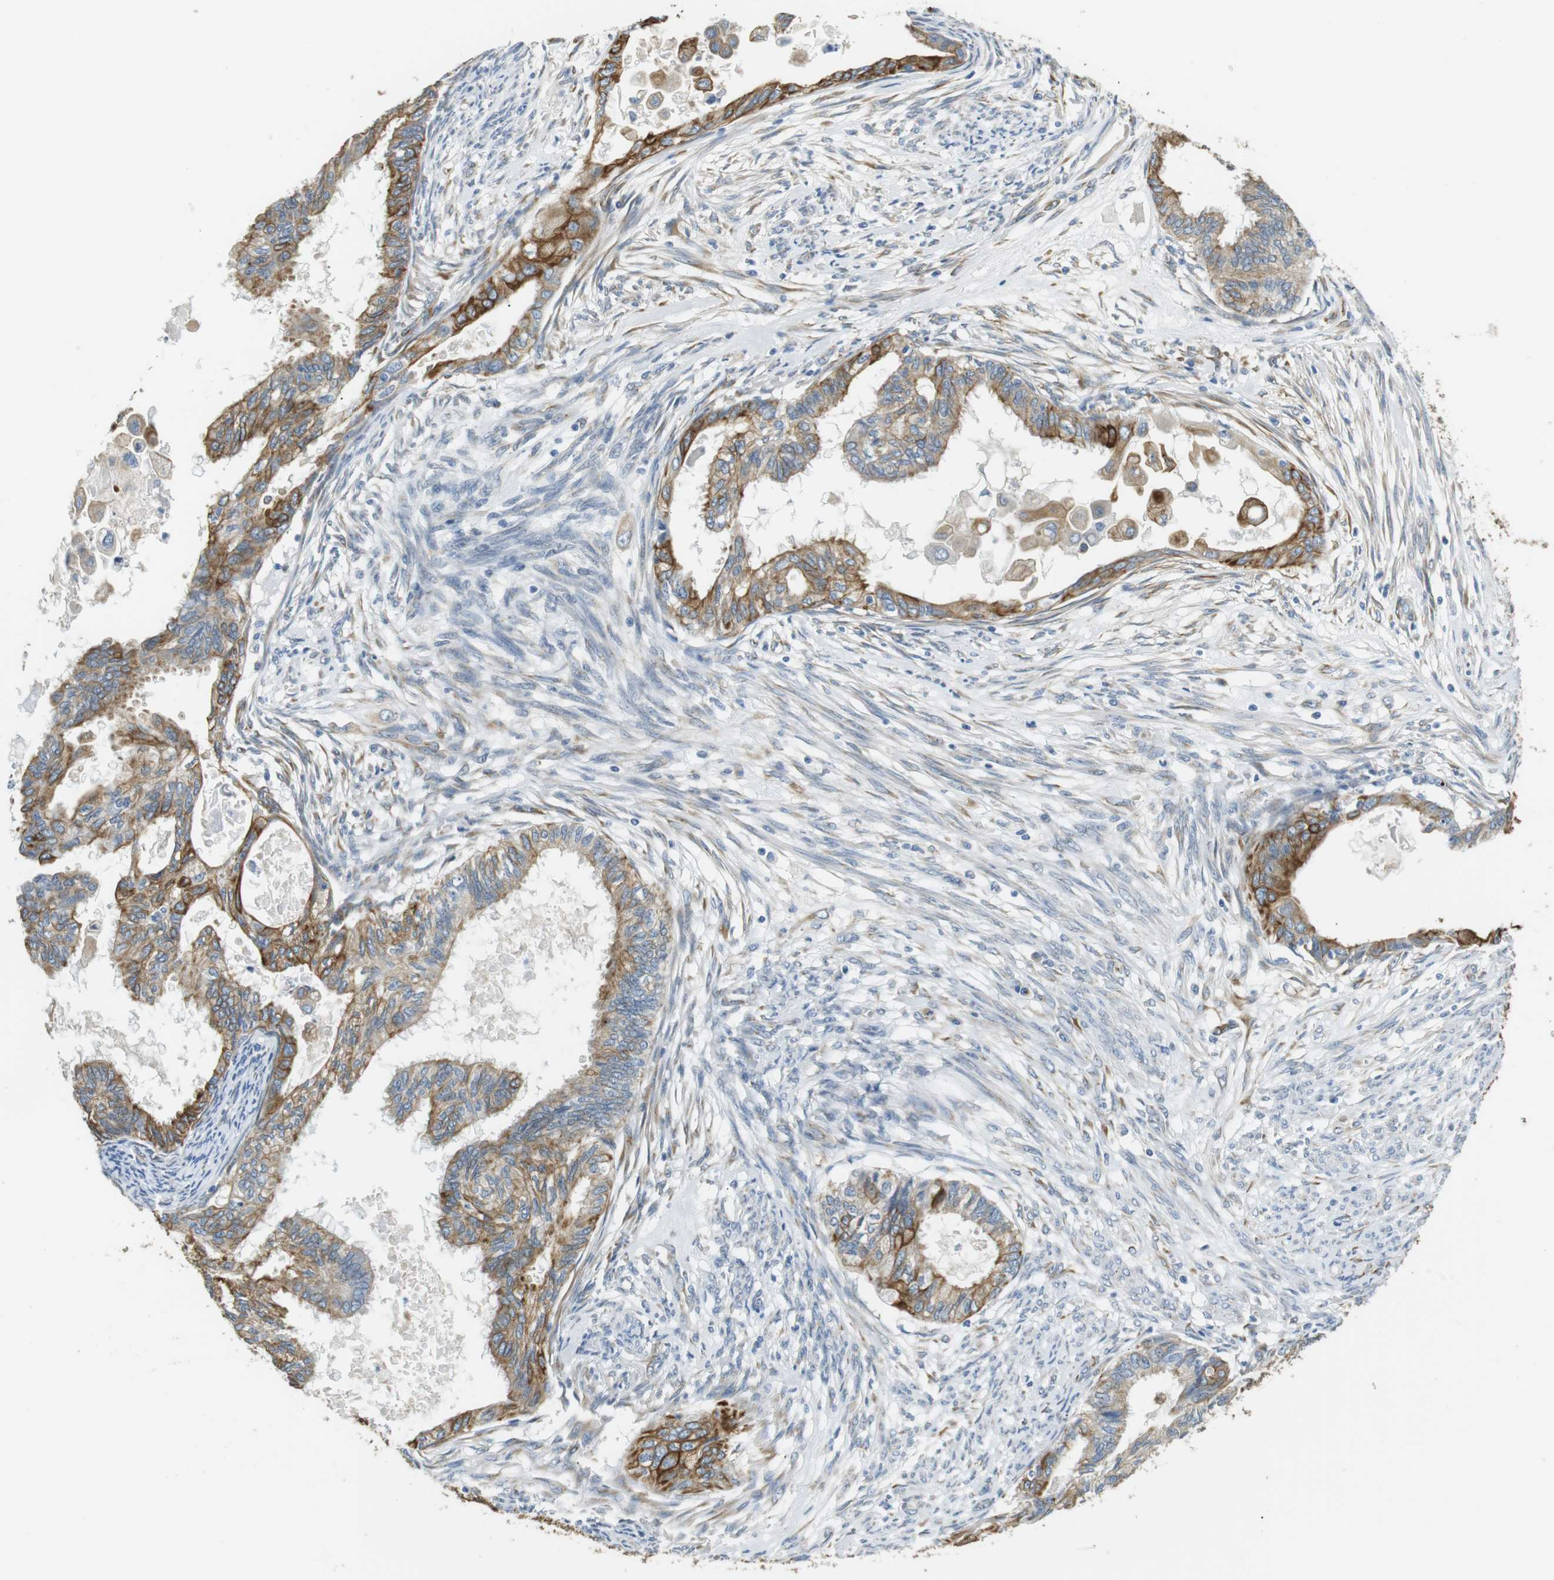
{"staining": {"intensity": "moderate", "quantity": ">75%", "location": "cytoplasmic/membranous"}, "tissue": "cervical cancer", "cell_type": "Tumor cells", "image_type": "cancer", "snomed": [{"axis": "morphology", "description": "Normal tissue, NOS"}, {"axis": "morphology", "description": "Adenocarcinoma, NOS"}, {"axis": "topography", "description": "Cervix"}, {"axis": "topography", "description": "Endometrium"}], "caption": "This is a histology image of IHC staining of adenocarcinoma (cervical), which shows moderate positivity in the cytoplasmic/membranous of tumor cells.", "gene": "UNC5CL", "patient": {"sex": "female", "age": 86}}